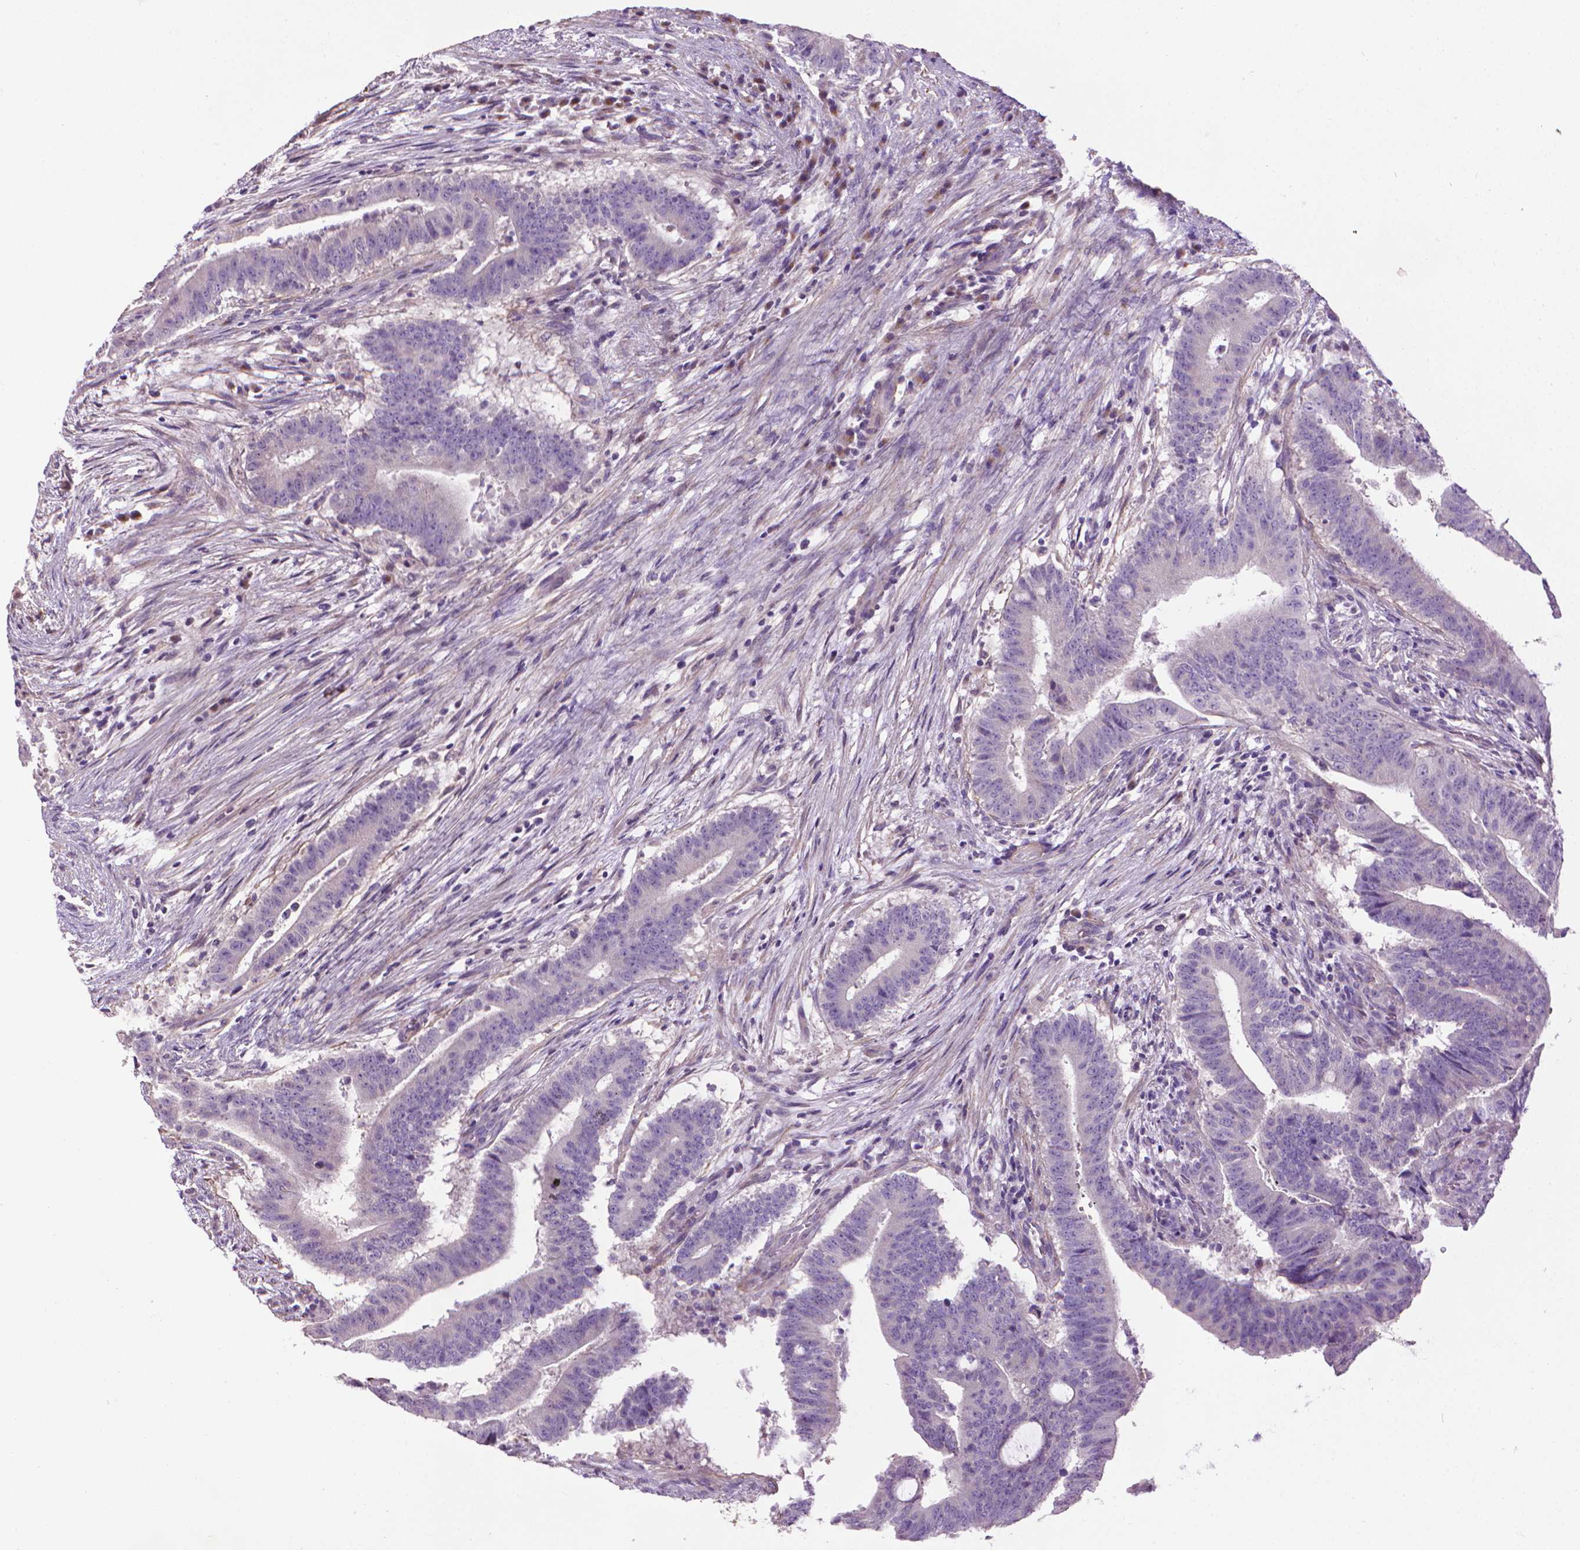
{"staining": {"intensity": "negative", "quantity": "none", "location": "none"}, "tissue": "colorectal cancer", "cell_type": "Tumor cells", "image_type": "cancer", "snomed": [{"axis": "morphology", "description": "Adenocarcinoma, NOS"}, {"axis": "topography", "description": "Colon"}], "caption": "Tumor cells show no significant expression in adenocarcinoma (colorectal).", "gene": "AQP10", "patient": {"sex": "female", "age": 43}}